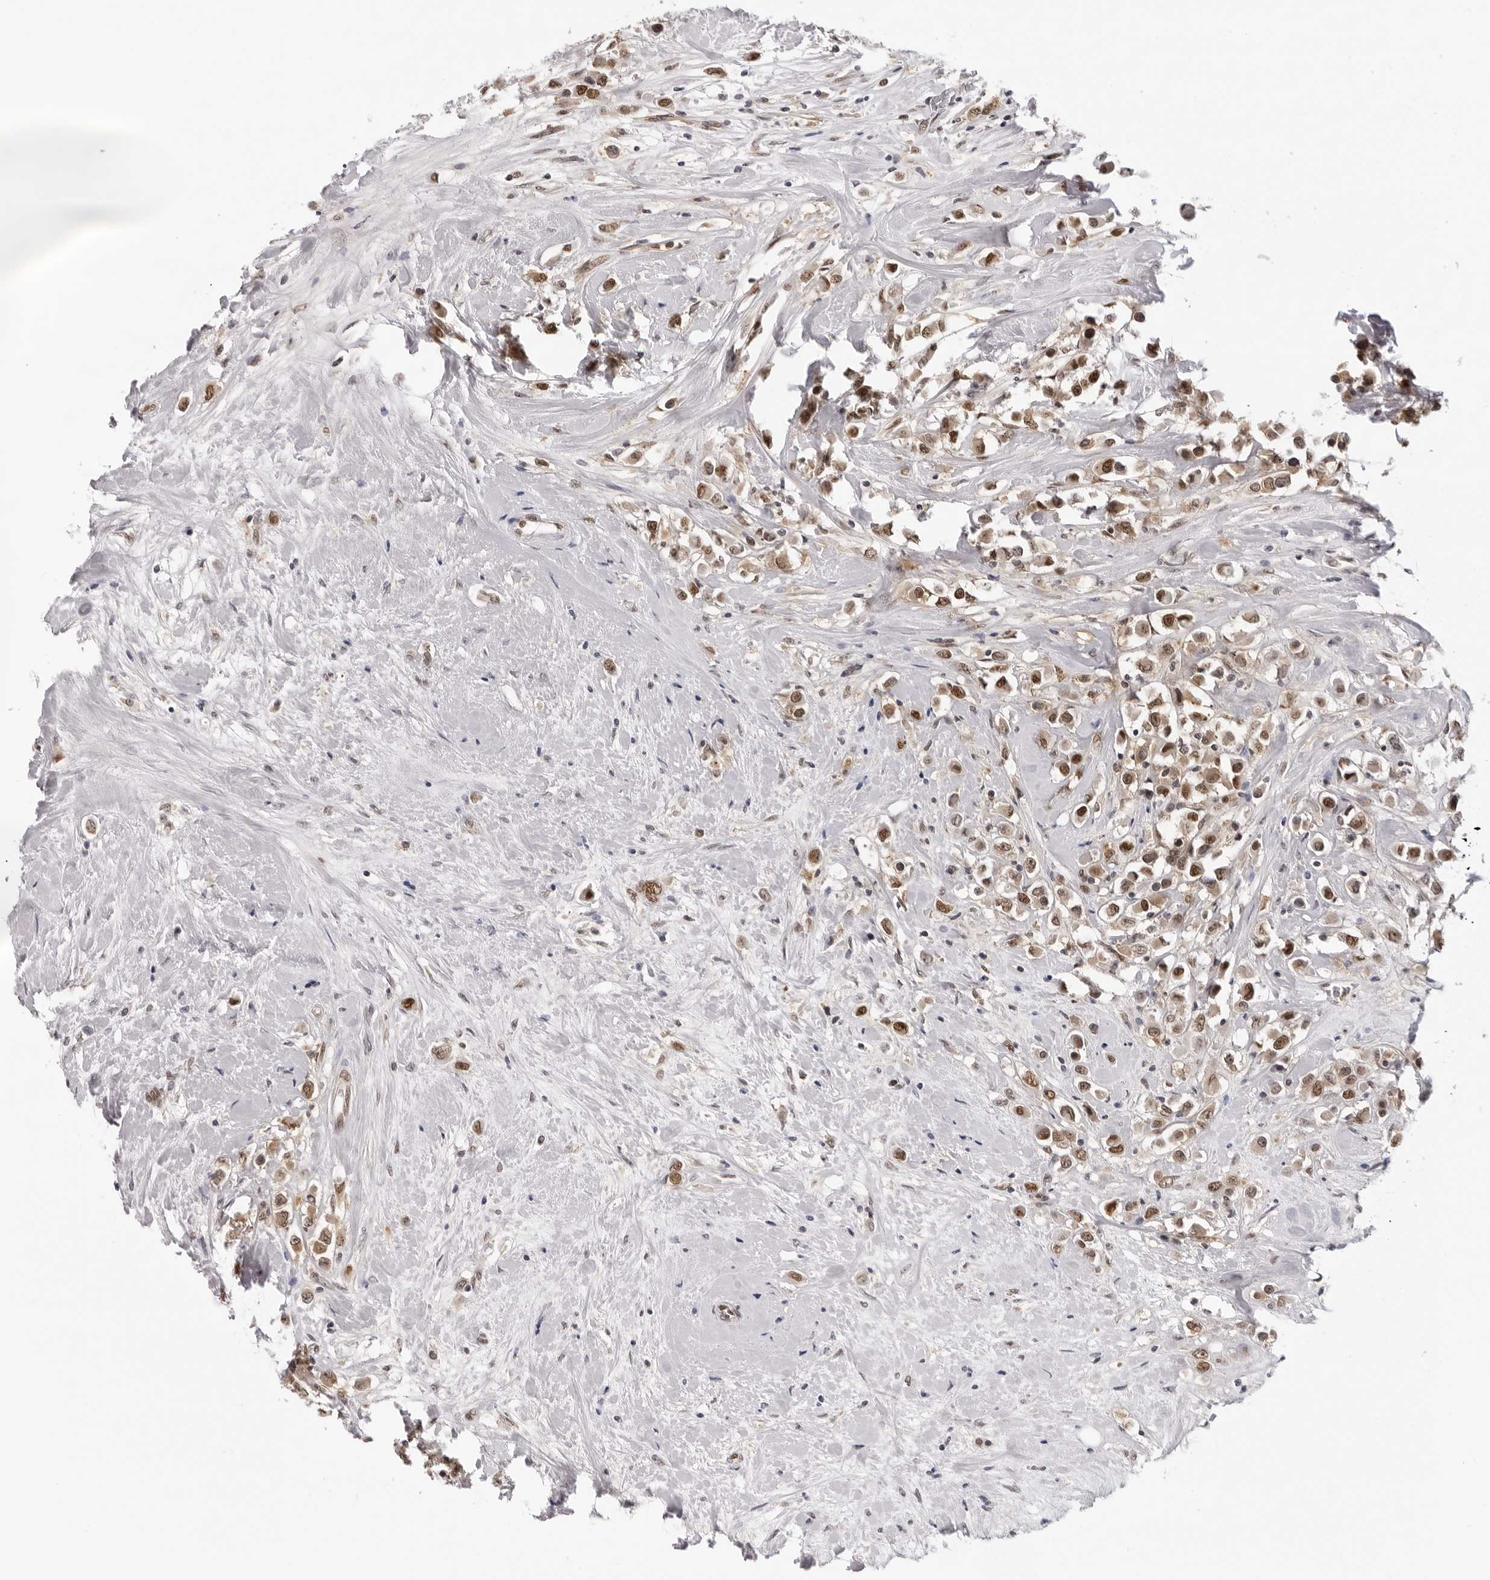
{"staining": {"intensity": "moderate", "quantity": ">75%", "location": "nuclear"}, "tissue": "breast cancer", "cell_type": "Tumor cells", "image_type": "cancer", "snomed": [{"axis": "morphology", "description": "Duct carcinoma"}, {"axis": "topography", "description": "Breast"}], "caption": "Brown immunohistochemical staining in human intraductal carcinoma (breast) demonstrates moderate nuclear positivity in approximately >75% of tumor cells. (Brightfield microscopy of DAB IHC at high magnification).", "gene": "WDR77", "patient": {"sex": "female", "age": 61}}